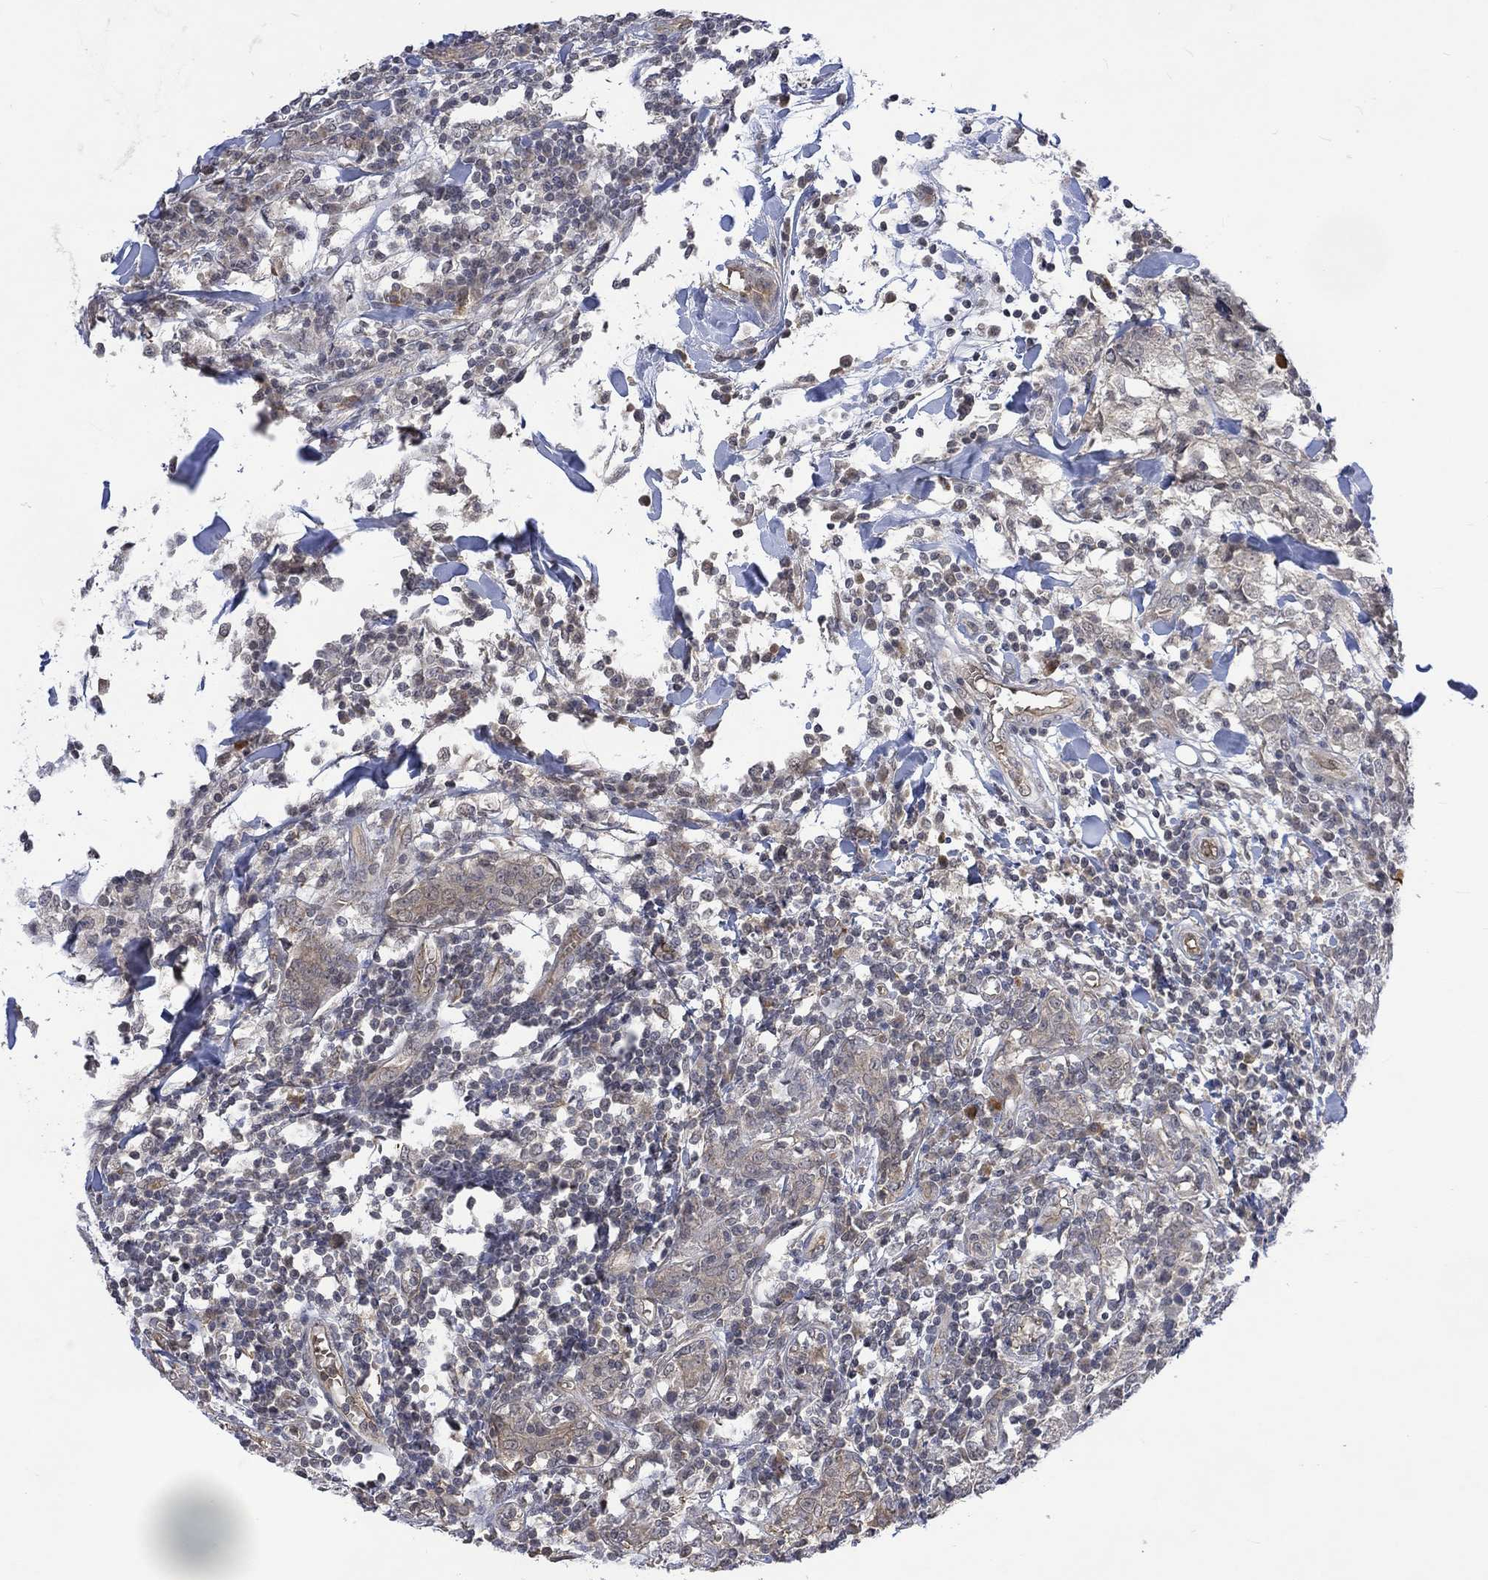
{"staining": {"intensity": "weak", "quantity": "<25%", "location": "cytoplasmic/membranous"}, "tissue": "breast cancer", "cell_type": "Tumor cells", "image_type": "cancer", "snomed": [{"axis": "morphology", "description": "Duct carcinoma"}, {"axis": "topography", "description": "Breast"}], "caption": "IHC photomicrograph of human breast infiltrating ductal carcinoma stained for a protein (brown), which displays no positivity in tumor cells. (IHC, brightfield microscopy, high magnification).", "gene": "GRIN2D", "patient": {"sex": "female", "age": 30}}